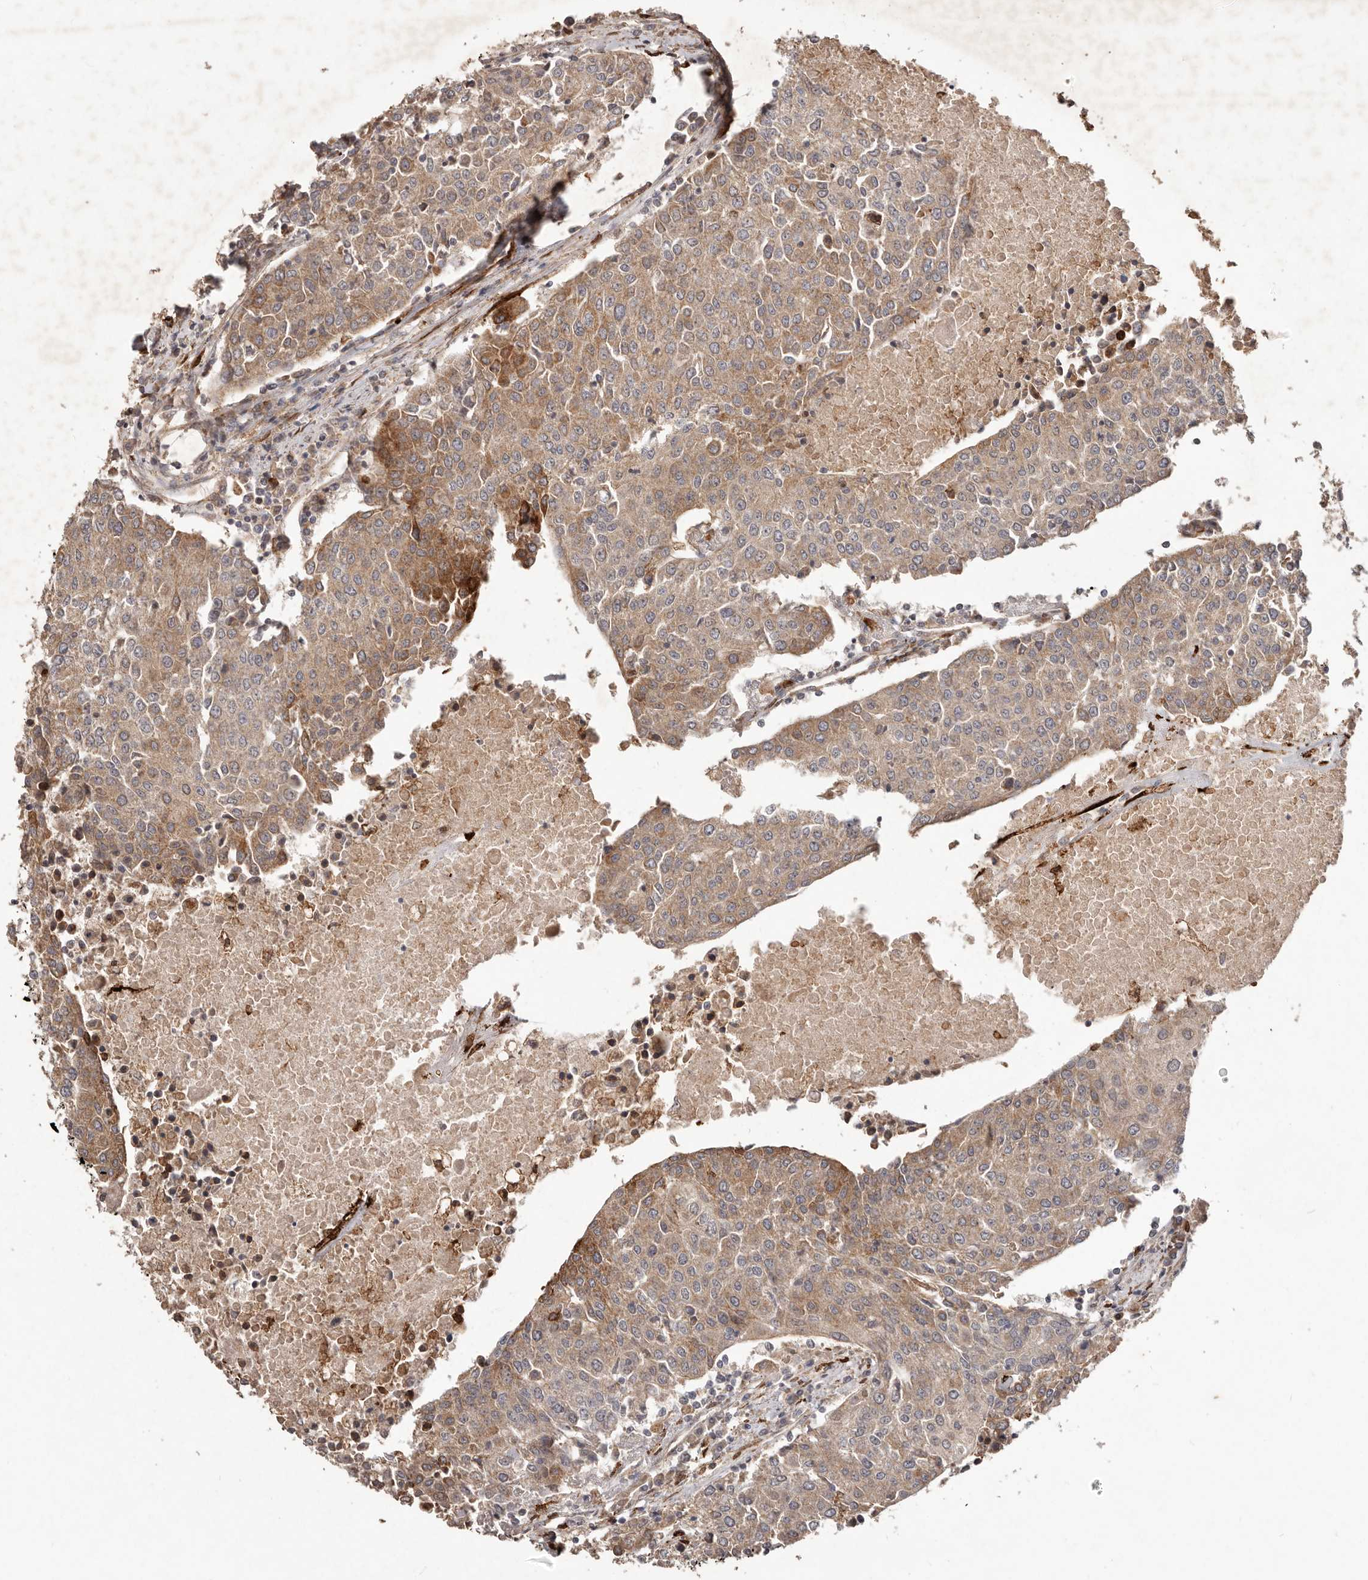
{"staining": {"intensity": "moderate", "quantity": ">75%", "location": "cytoplasmic/membranous"}, "tissue": "urothelial cancer", "cell_type": "Tumor cells", "image_type": "cancer", "snomed": [{"axis": "morphology", "description": "Urothelial carcinoma, High grade"}, {"axis": "topography", "description": "Urinary bladder"}], "caption": "Urothelial cancer was stained to show a protein in brown. There is medium levels of moderate cytoplasmic/membranous expression in about >75% of tumor cells.", "gene": "PLOD2", "patient": {"sex": "female", "age": 85}}